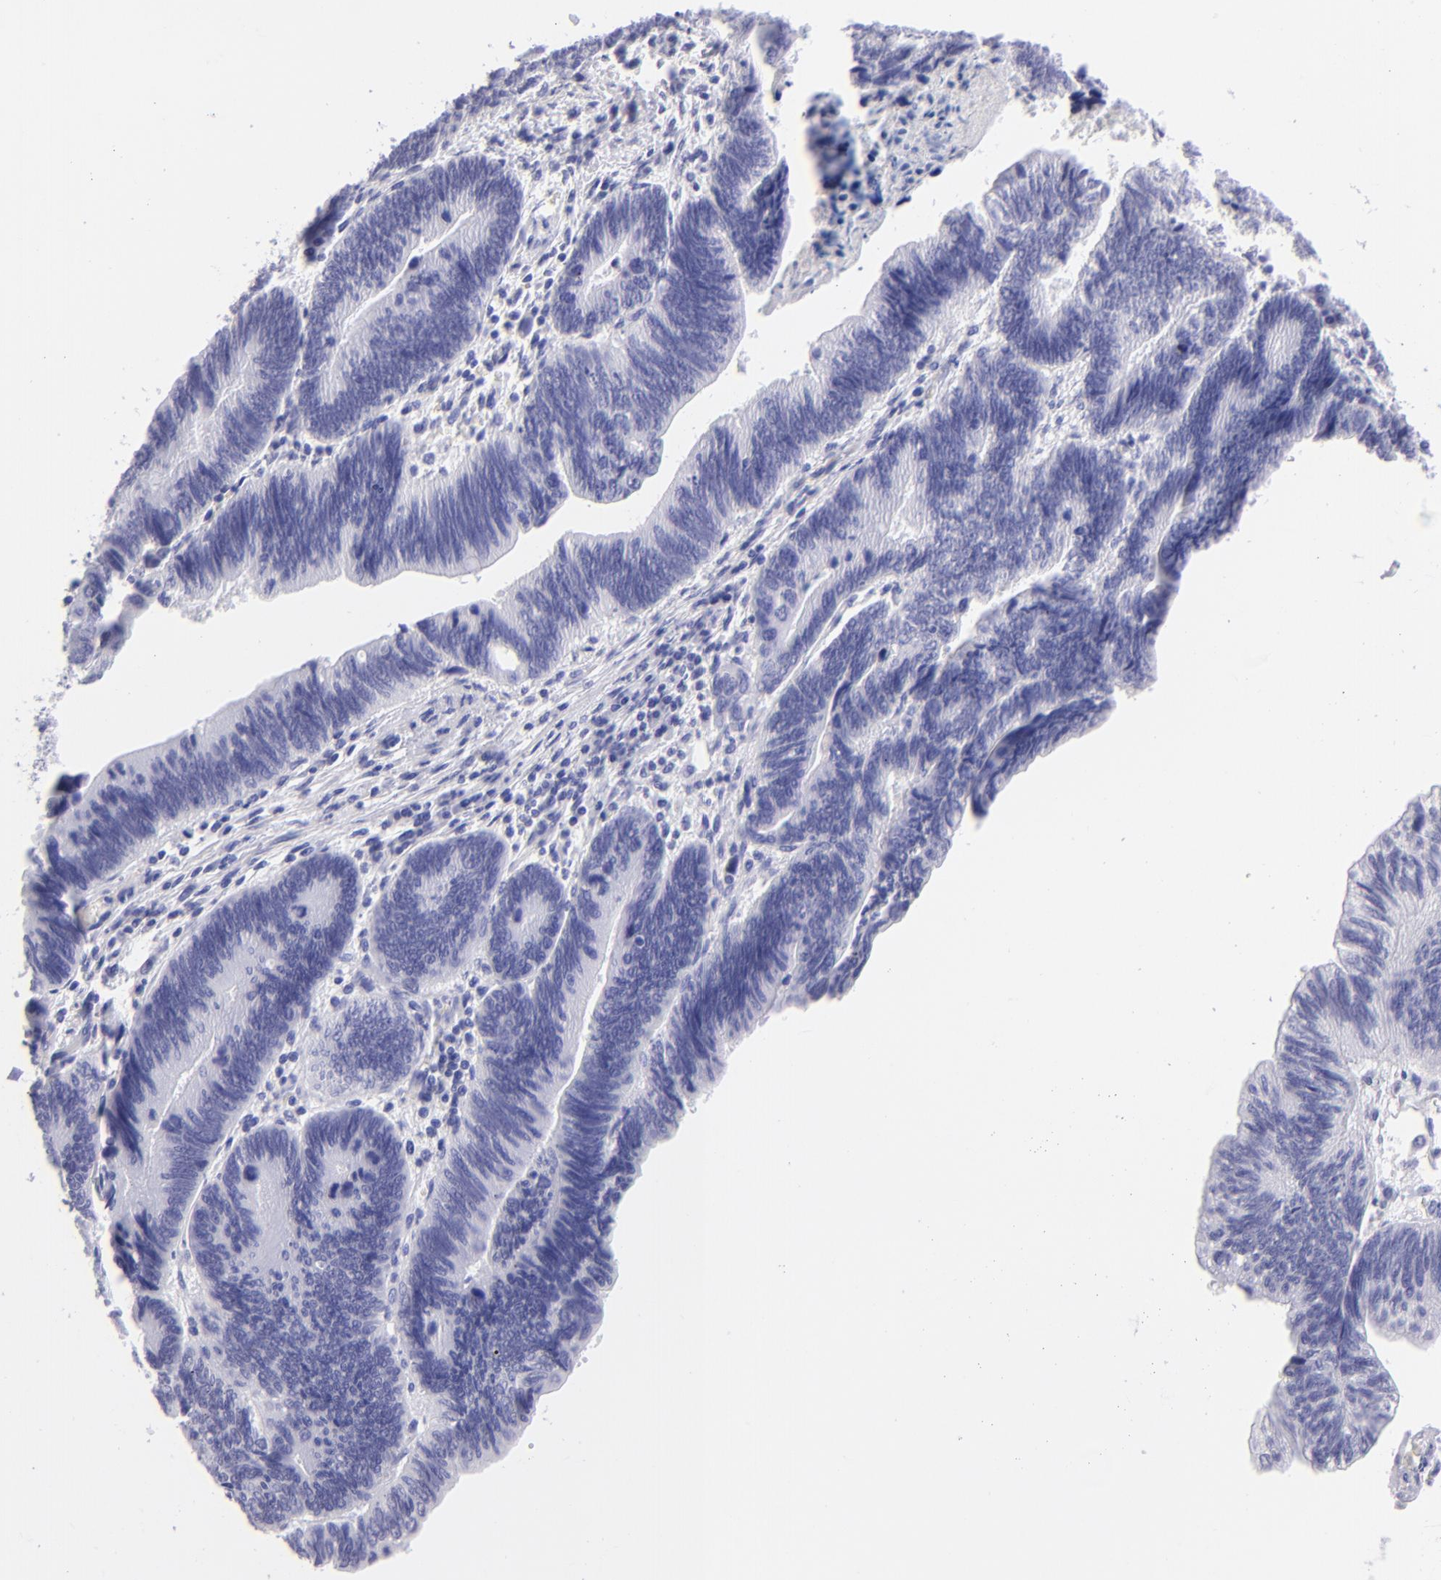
{"staining": {"intensity": "negative", "quantity": "none", "location": "none"}, "tissue": "pancreatic cancer", "cell_type": "Tumor cells", "image_type": "cancer", "snomed": [{"axis": "morphology", "description": "Adenocarcinoma, NOS"}, {"axis": "topography", "description": "Pancreas"}], "caption": "Micrograph shows no significant protein staining in tumor cells of pancreatic adenocarcinoma. (Brightfield microscopy of DAB (3,3'-diaminobenzidine) immunohistochemistry at high magnification).", "gene": "SLC1A3", "patient": {"sex": "female", "age": 70}}